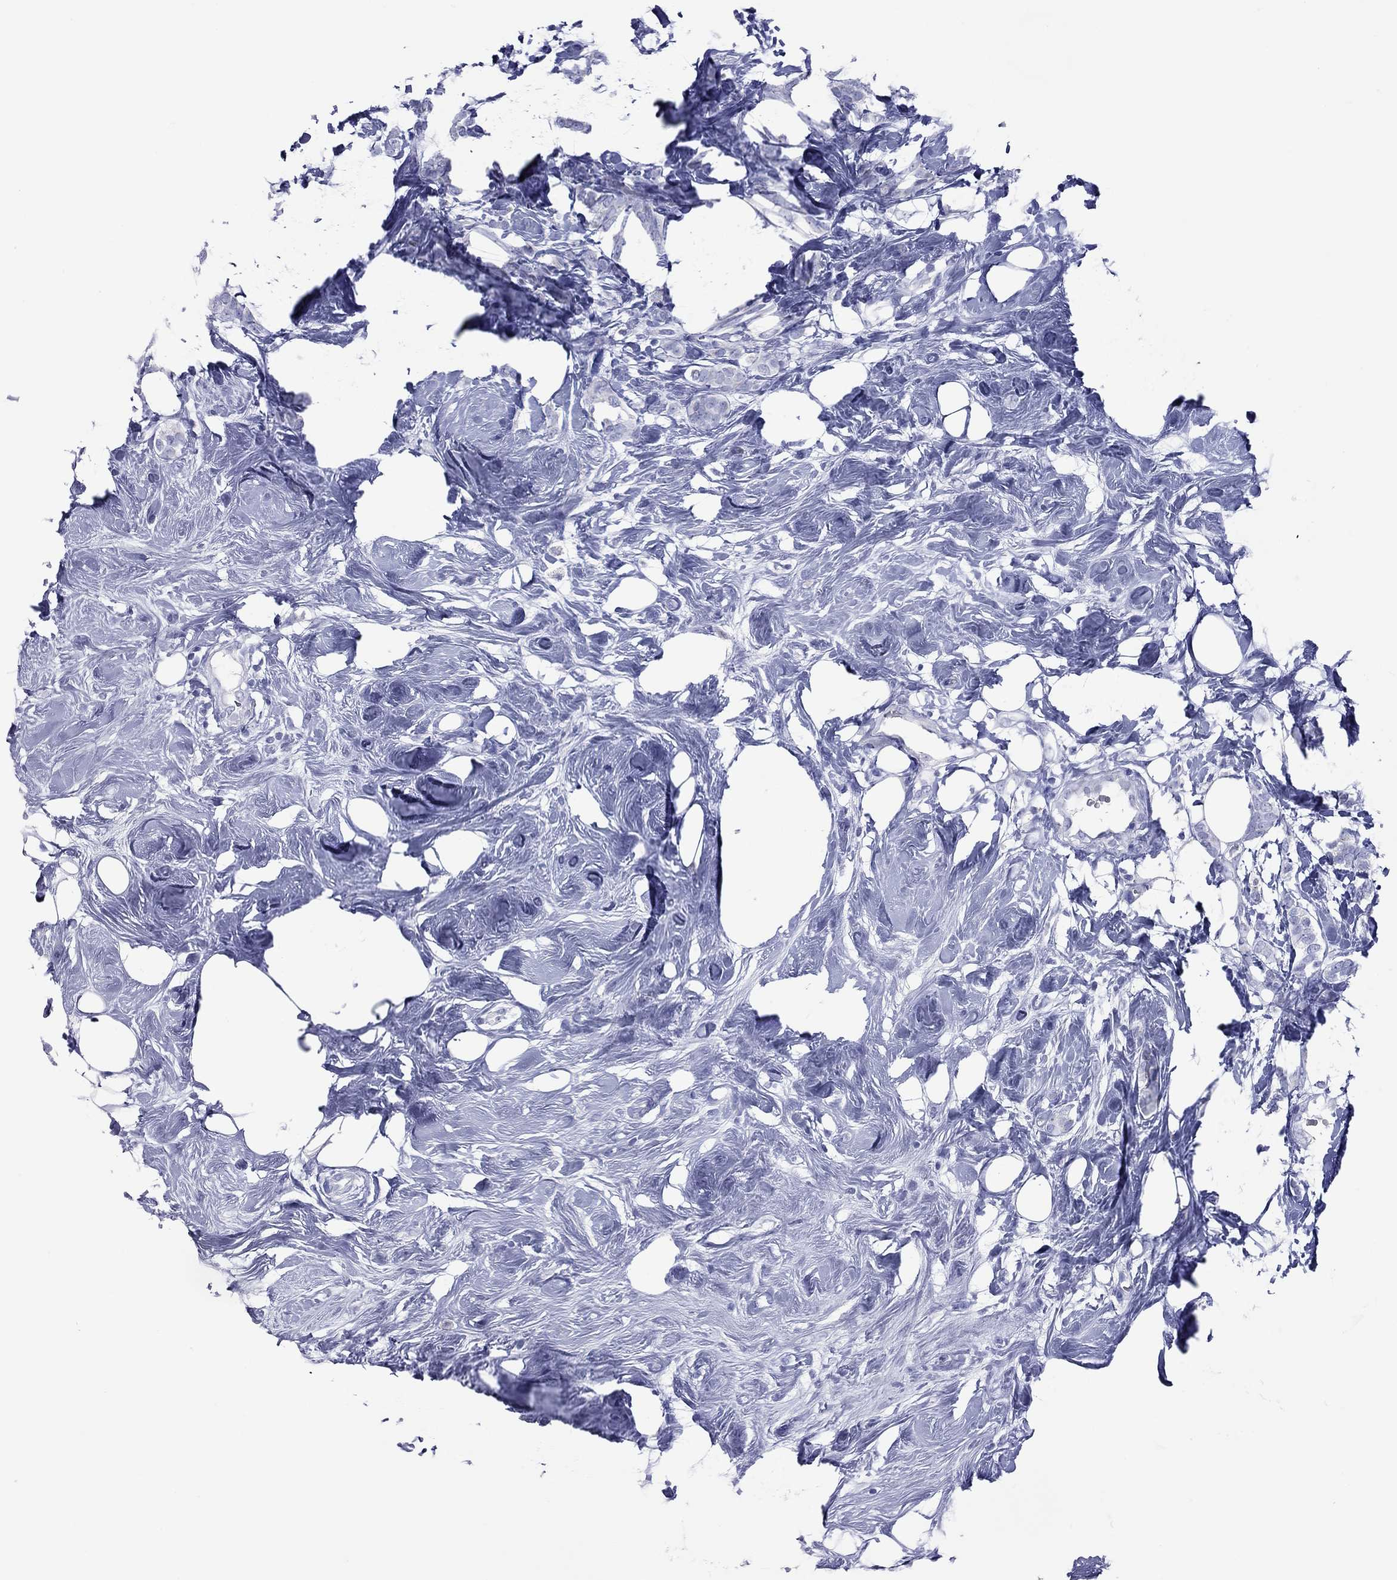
{"staining": {"intensity": "negative", "quantity": "none", "location": "none"}, "tissue": "breast cancer", "cell_type": "Tumor cells", "image_type": "cancer", "snomed": [{"axis": "morphology", "description": "Lobular carcinoma"}, {"axis": "topography", "description": "Breast"}], "caption": "A histopathology image of human breast cancer (lobular carcinoma) is negative for staining in tumor cells.", "gene": "VSIG10", "patient": {"sex": "female", "age": 49}}